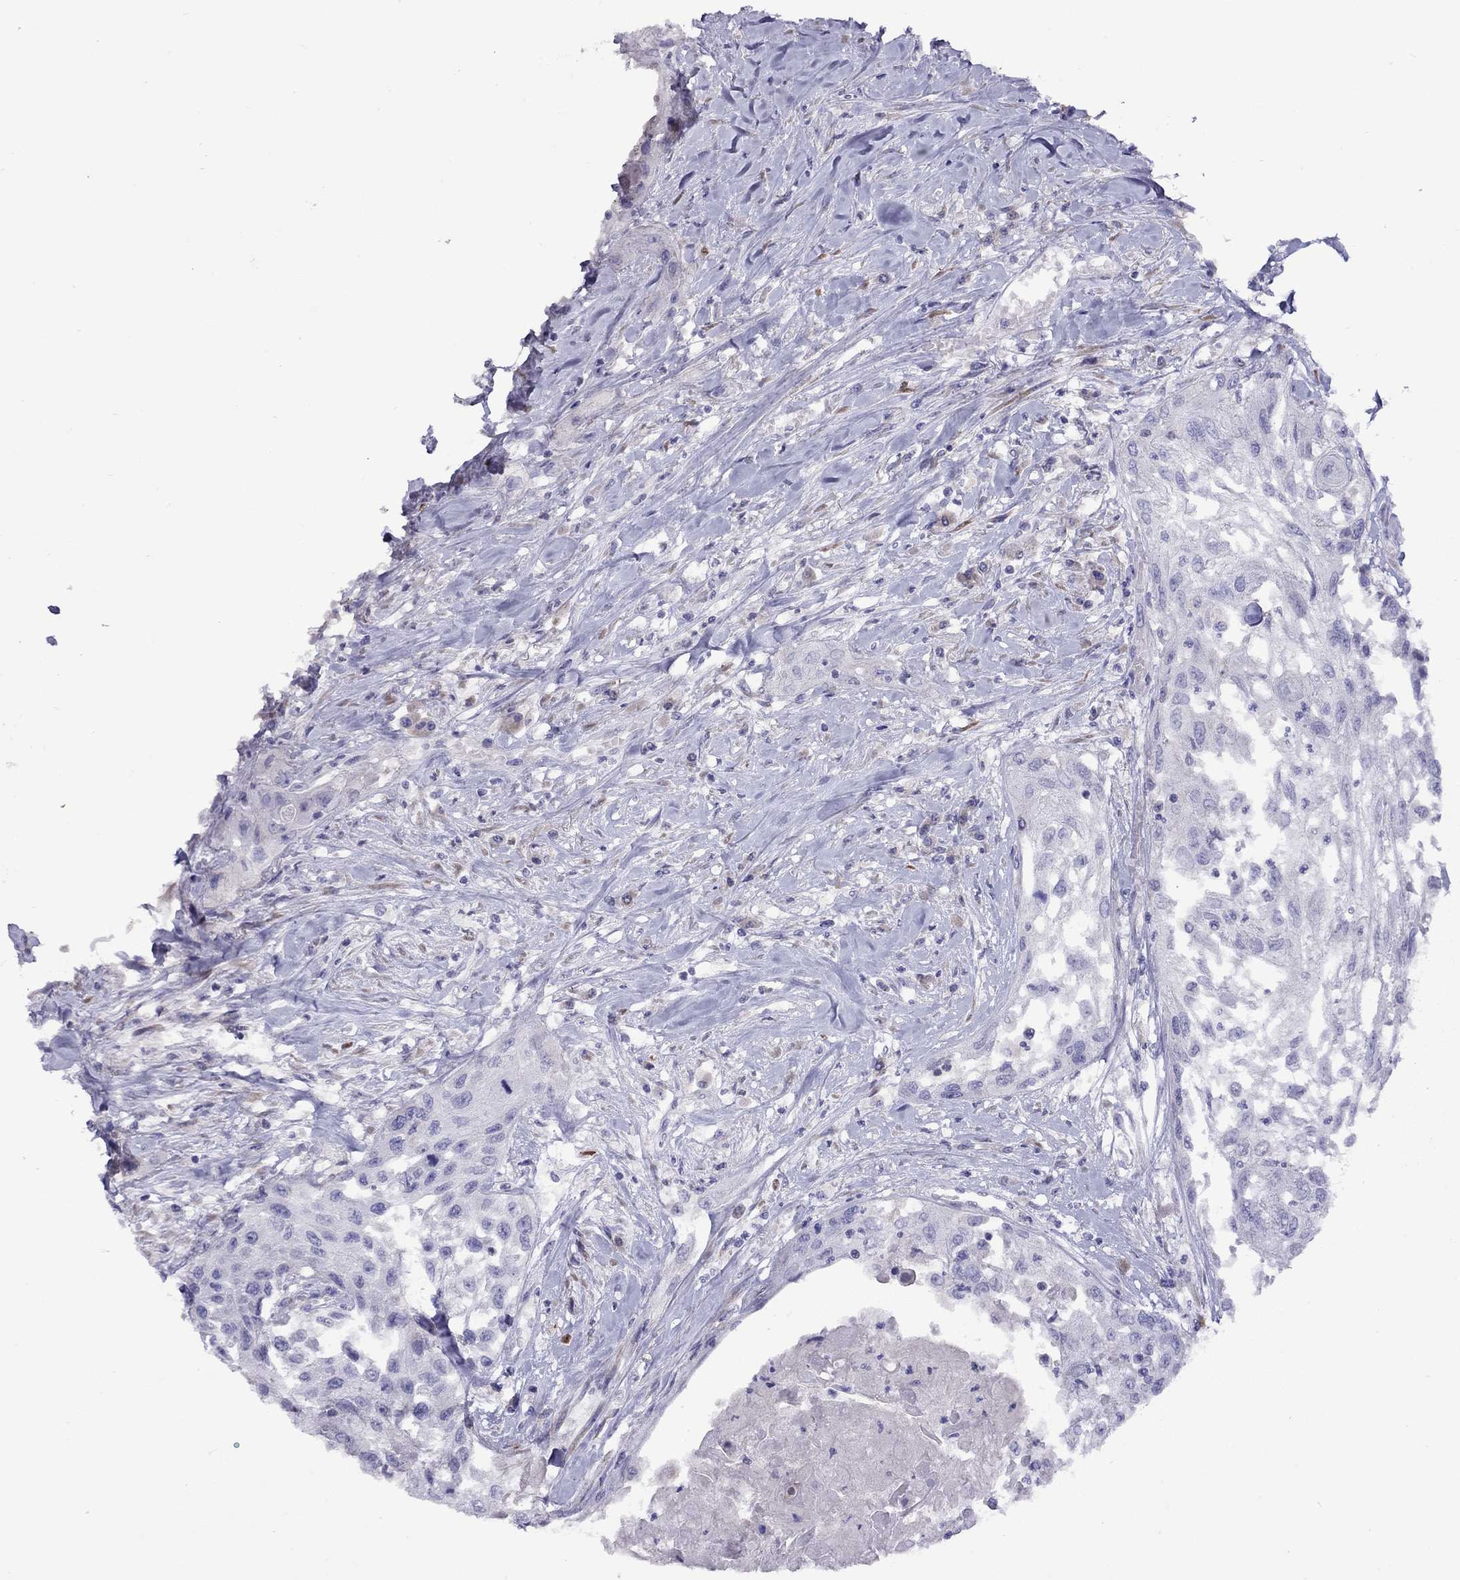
{"staining": {"intensity": "negative", "quantity": "none", "location": "none"}, "tissue": "head and neck cancer", "cell_type": "Tumor cells", "image_type": "cancer", "snomed": [{"axis": "morphology", "description": "Normal tissue, NOS"}, {"axis": "morphology", "description": "Squamous cell carcinoma, NOS"}, {"axis": "topography", "description": "Oral tissue"}, {"axis": "topography", "description": "Peripheral nerve tissue"}, {"axis": "topography", "description": "Head-Neck"}], "caption": "IHC micrograph of human head and neck squamous cell carcinoma stained for a protein (brown), which shows no staining in tumor cells.", "gene": "CPNE4", "patient": {"sex": "female", "age": 59}}